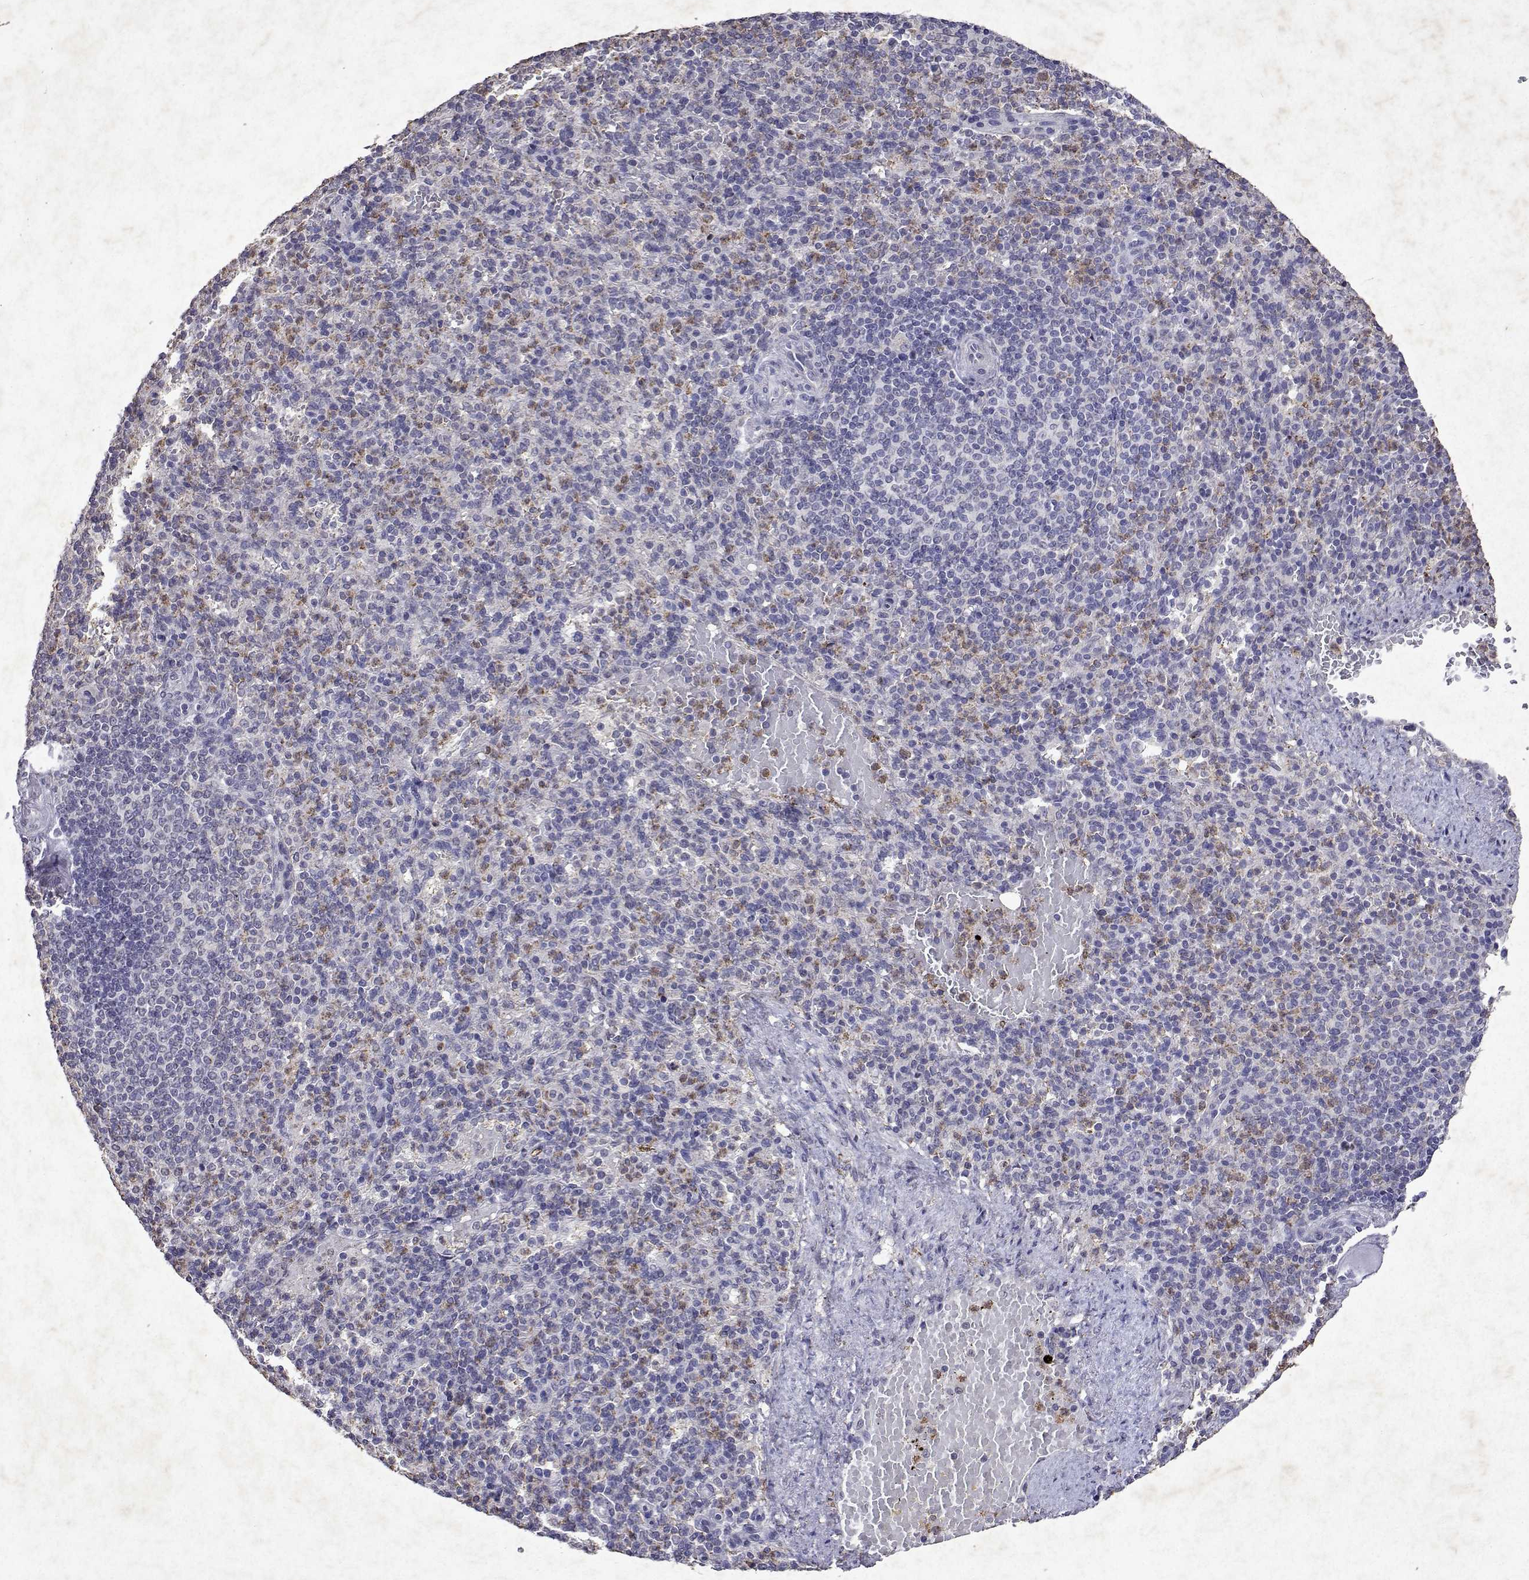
{"staining": {"intensity": "negative", "quantity": "none", "location": "none"}, "tissue": "spleen", "cell_type": "Cells in red pulp", "image_type": "normal", "snomed": [{"axis": "morphology", "description": "Normal tissue, NOS"}, {"axis": "topography", "description": "Spleen"}], "caption": "Human spleen stained for a protein using IHC shows no positivity in cells in red pulp.", "gene": "DUSP28", "patient": {"sex": "female", "age": 74}}